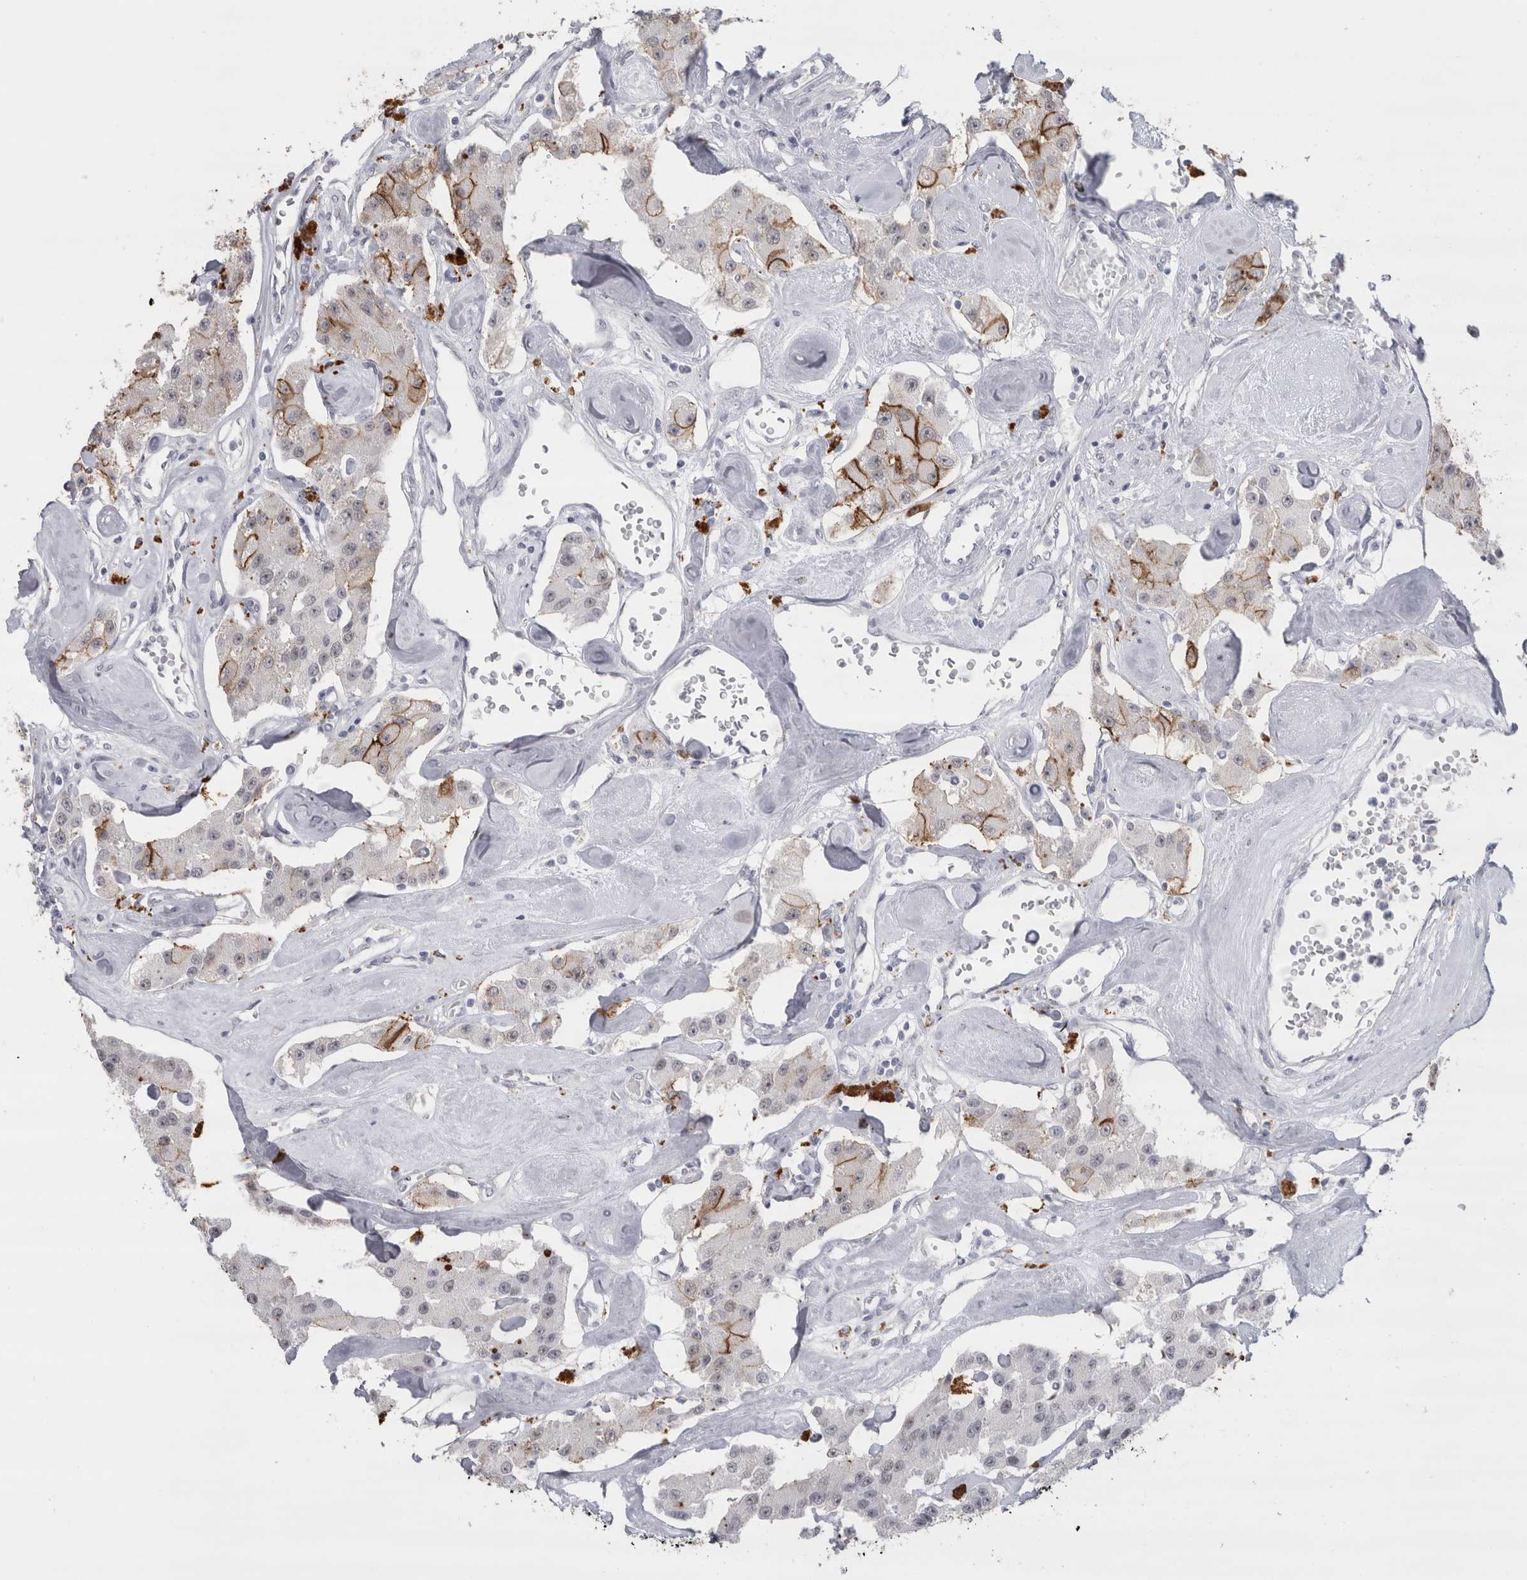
{"staining": {"intensity": "moderate", "quantity": "25%-75%", "location": "cytoplasmic/membranous"}, "tissue": "carcinoid", "cell_type": "Tumor cells", "image_type": "cancer", "snomed": [{"axis": "morphology", "description": "Carcinoid, malignant, NOS"}, {"axis": "topography", "description": "Pancreas"}], "caption": "Tumor cells exhibit moderate cytoplasmic/membranous expression in approximately 25%-75% of cells in malignant carcinoid.", "gene": "CDH17", "patient": {"sex": "male", "age": 41}}